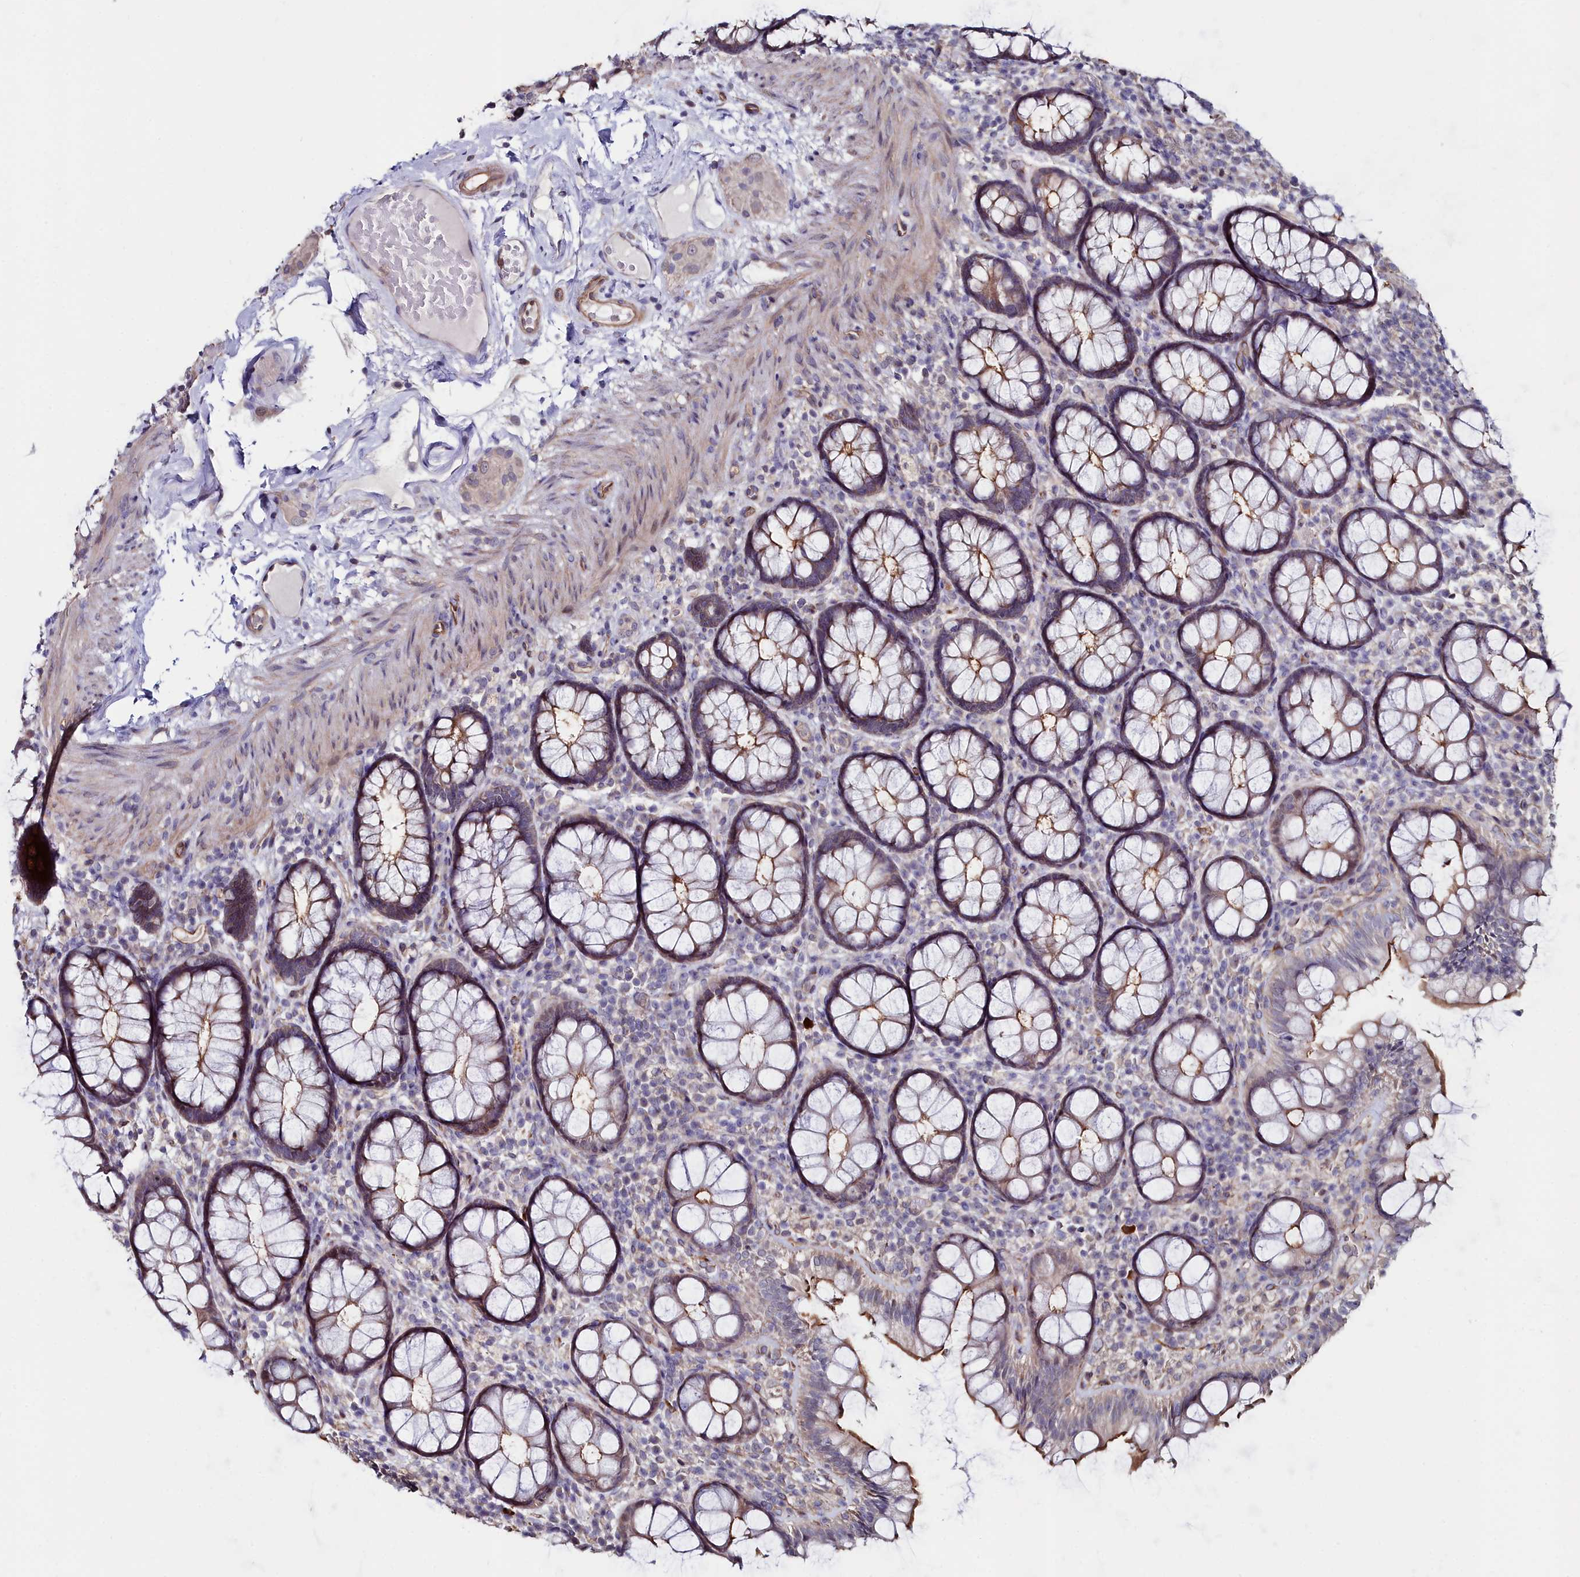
{"staining": {"intensity": "moderate", "quantity": "25%-75%", "location": "cytoplasmic/membranous"}, "tissue": "rectum", "cell_type": "Glandular cells", "image_type": "normal", "snomed": [{"axis": "morphology", "description": "Normal tissue, NOS"}, {"axis": "topography", "description": "Rectum"}], "caption": "Rectum stained for a protein (brown) exhibits moderate cytoplasmic/membranous positive staining in about 25%-75% of glandular cells.", "gene": "C4orf19", "patient": {"sex": "male", "age": 83}}